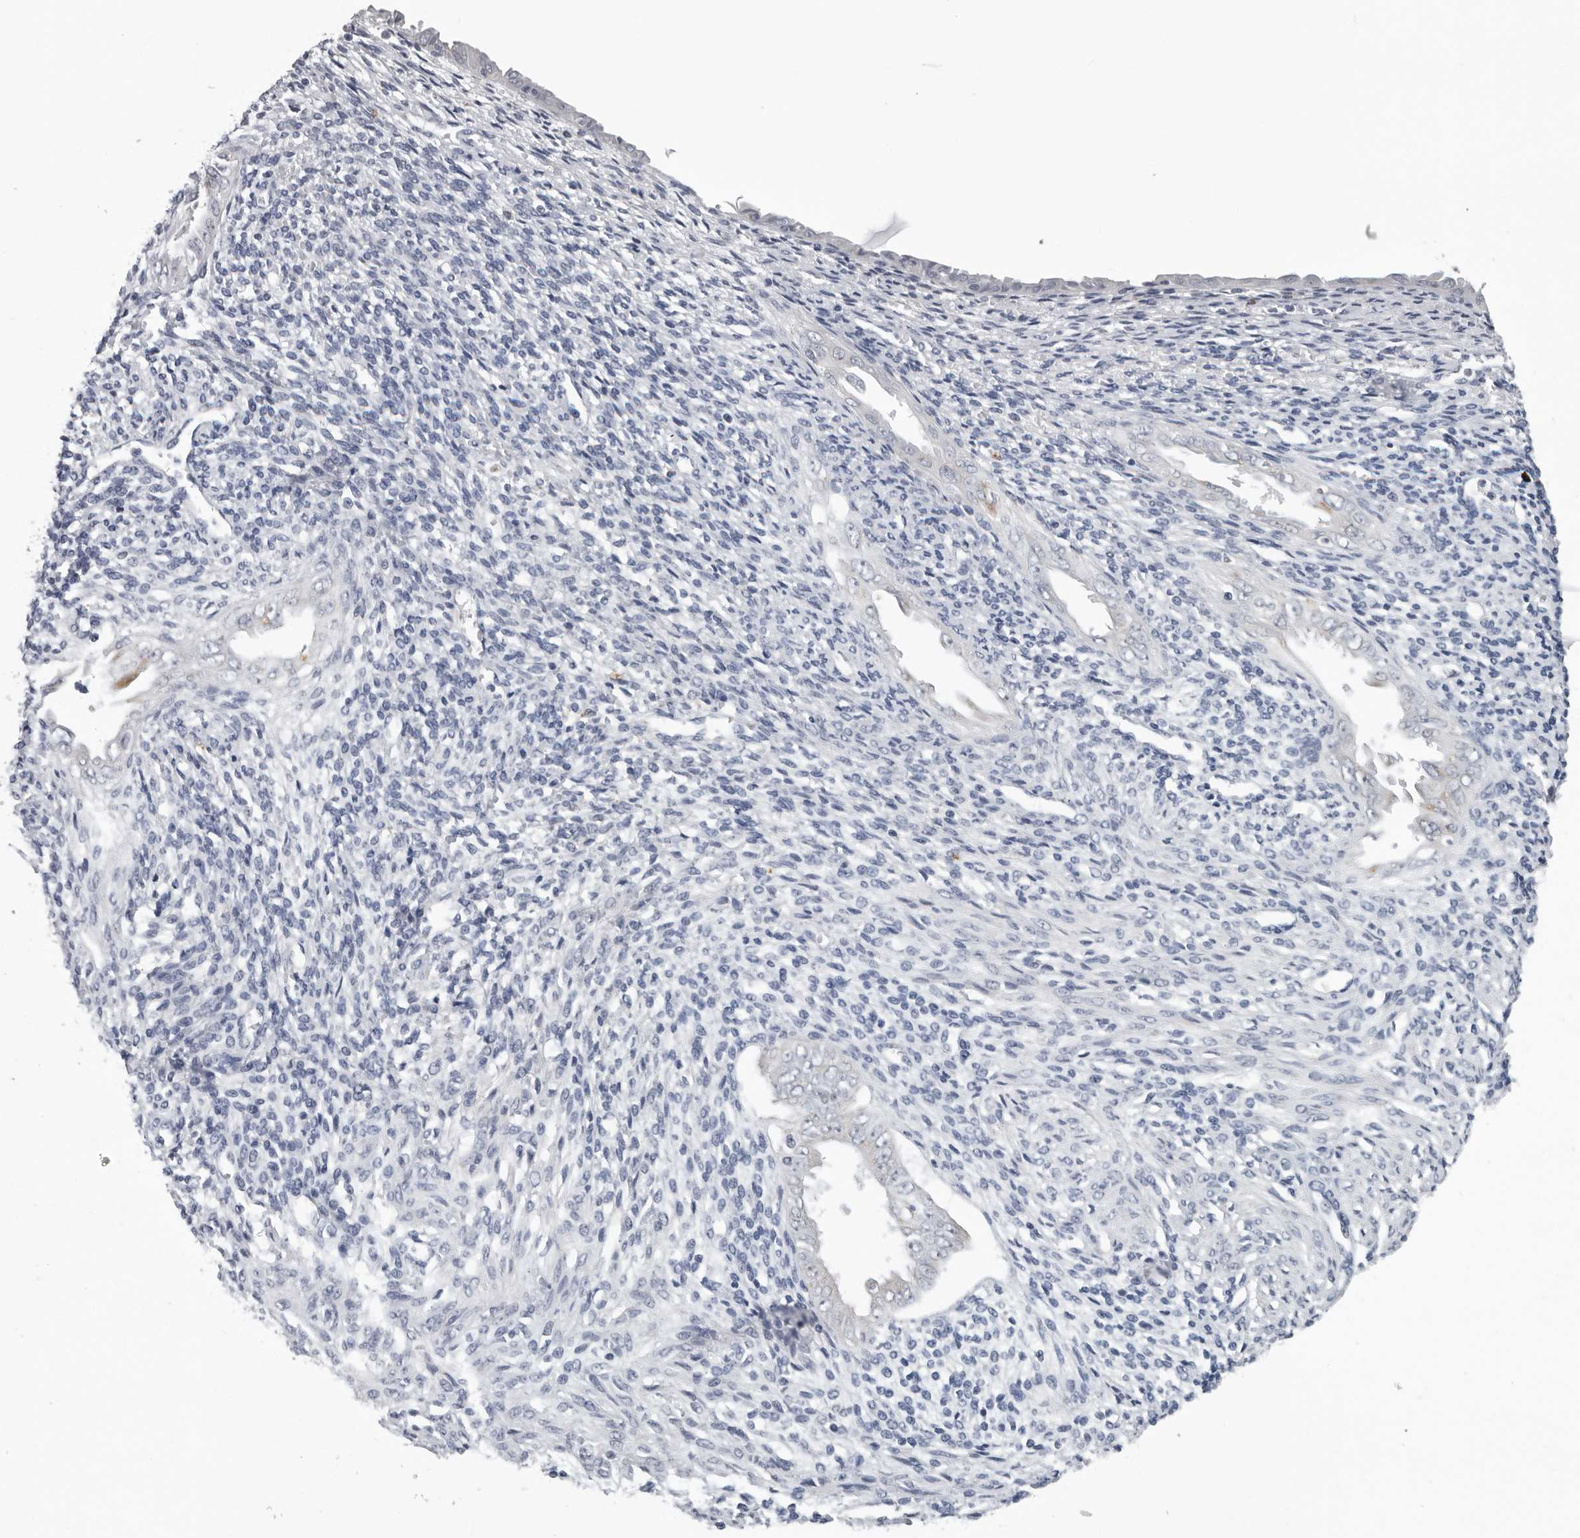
{"staining": {"intensity": "negative", "quantity": "none", "location": "none"}, "tissue": "endometrium", "cell_type": "Cells in endometrial stroma", "image_type": "normal", "snomed": [{"axis": "morphology", "description": "Normal tissue, NOS"}, {"axis": "topography", "description": "Endometrium"}], "caption": "Image shows no significant protein staining in cells in endometrial stroma of unremarkable endometrium.", "gene": "CPT2", "patient": {"sex": "female", "age": 66}}